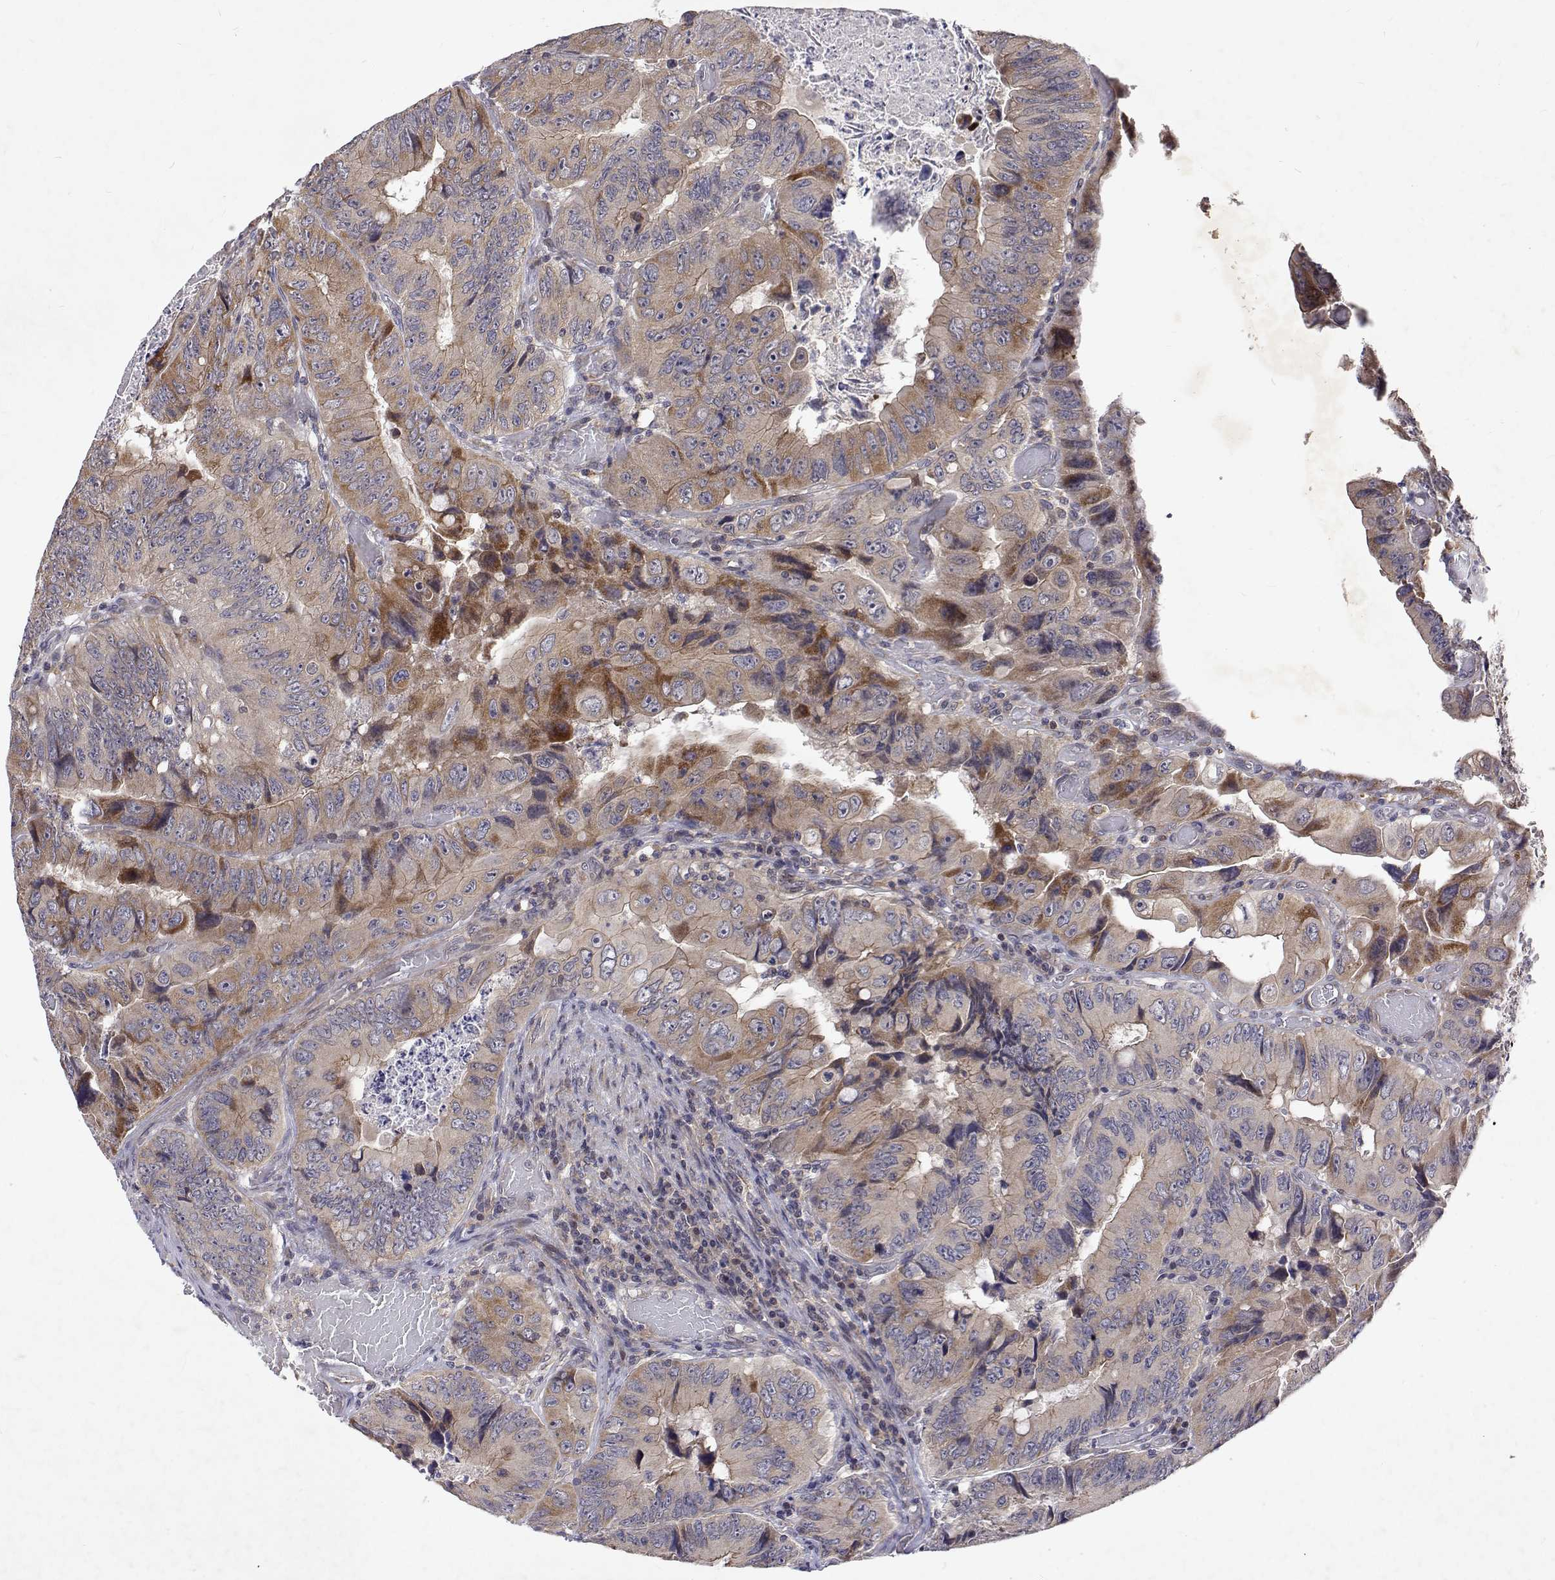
{"staining": {"intensity": "weak", "quantity": "25%-75%", "location": "cytoplasmic/membranous"}, "tissue": "colorectal cancer", "cell_type": "Tumor cells", "image_type": "cancer", "snomed": [{"axis": "morphology", "description": "Adenocarcinoma, NOS"}, {"axis": "topography", "description": "Colon"}], "caption": "Tumor cells exhibit low levels of weak cytoplasmic/membranous expression in approximately 25%-75% of cells in colorectal adenocarcinoma.", "gene": "ALKBH8", "patient": {"sex": "female", "age": 84}}